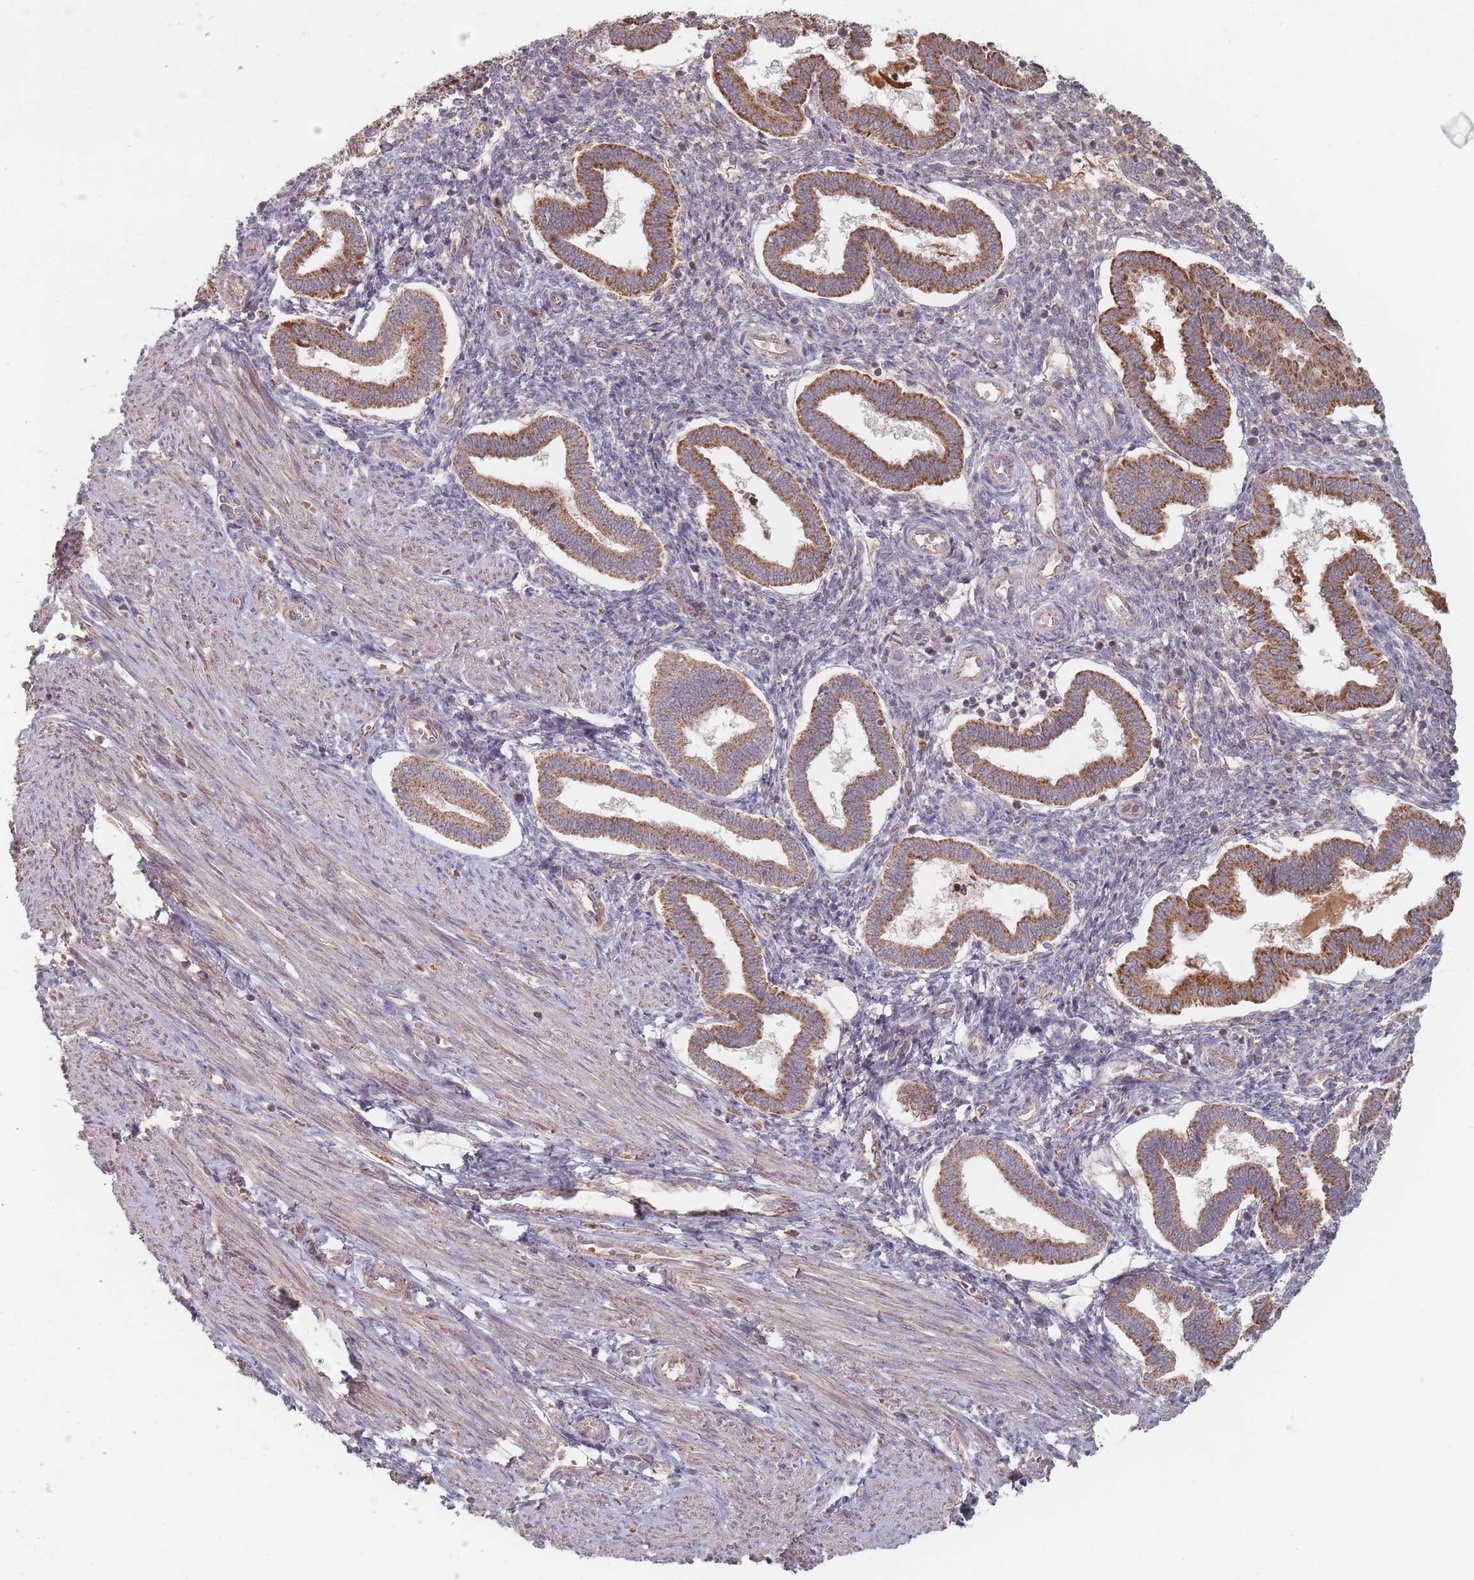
{"staining": {"intensity": "weak", "quantity": "<25%", "location": "cytoplasmic/membranous"}, "tissue": "endometrium", "cell_type": "Cells in endometrial stroma", "image_type": "normal", "snomed": [{"axis": "morphology", "description": "Normal tissue, NOS"}, {"axis": "topography", "description": "Endometrium"}], "caption": "This is a micrograph of immunohistochemistry staining of normal endometrium, which shows no positivity in cells in endometrial stroma.", "gene": "OR2M4", "patient": {"sex": "female", "age": 24}}